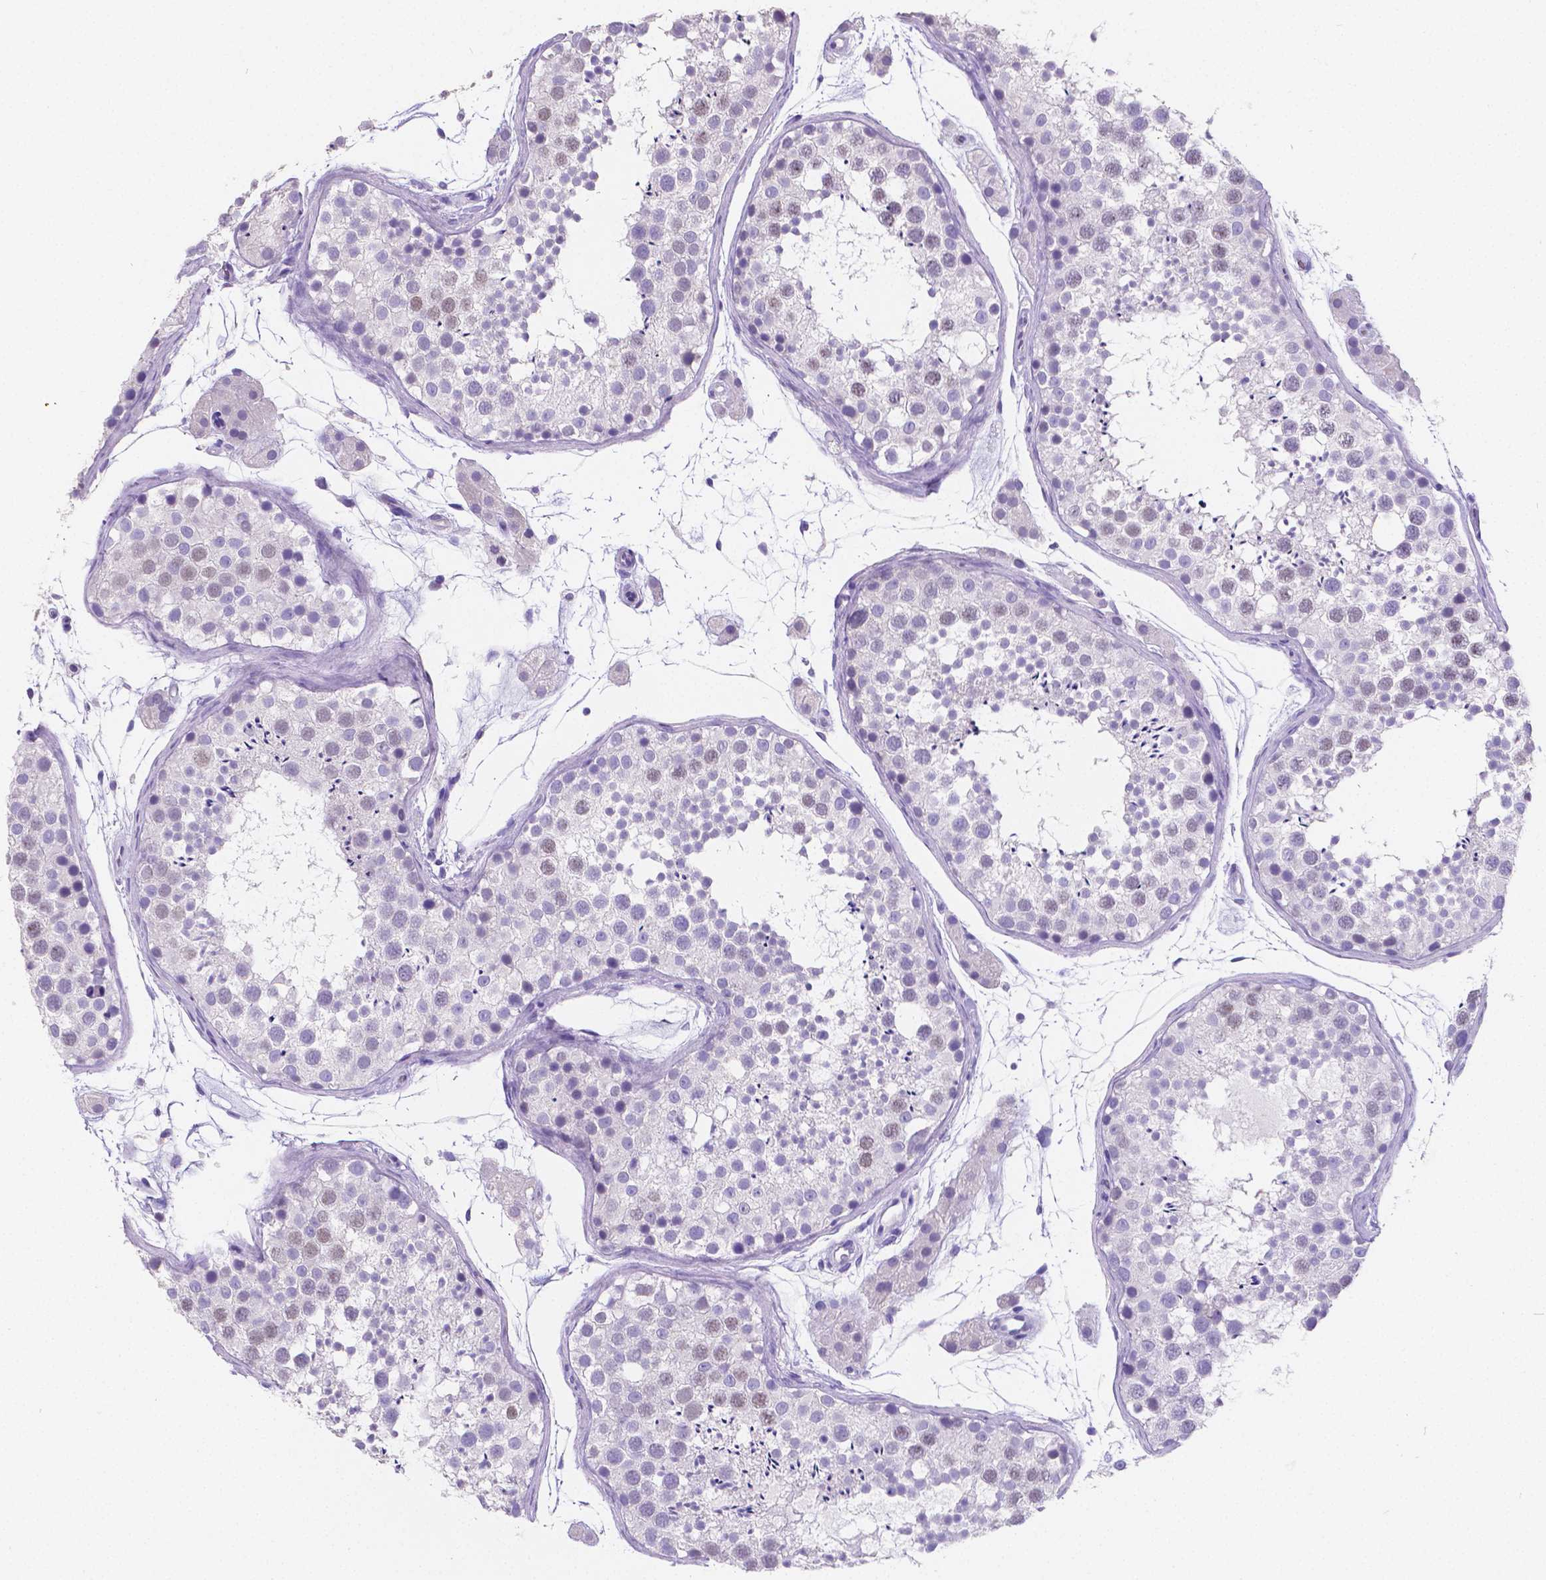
{"staining": {"intensity": "weak", "quantity": "<25%", "location": "nuclear"}, "tissue": "testis", "cell_type": "Cells in seminiferous ducts", "image_type": "normal", "snomed": [{"axis": "morphology", "description": "Normal tissue, NOS"}, {"axis": "topography", "description": "Testis"}], "caption": "This is a micrograph of immunohistochemistry staining of benign testis, which shows no positivity in cells in seminiferous ducts.", "gene": "SATB2", "patient": {"sex": "male", "age": 41}}